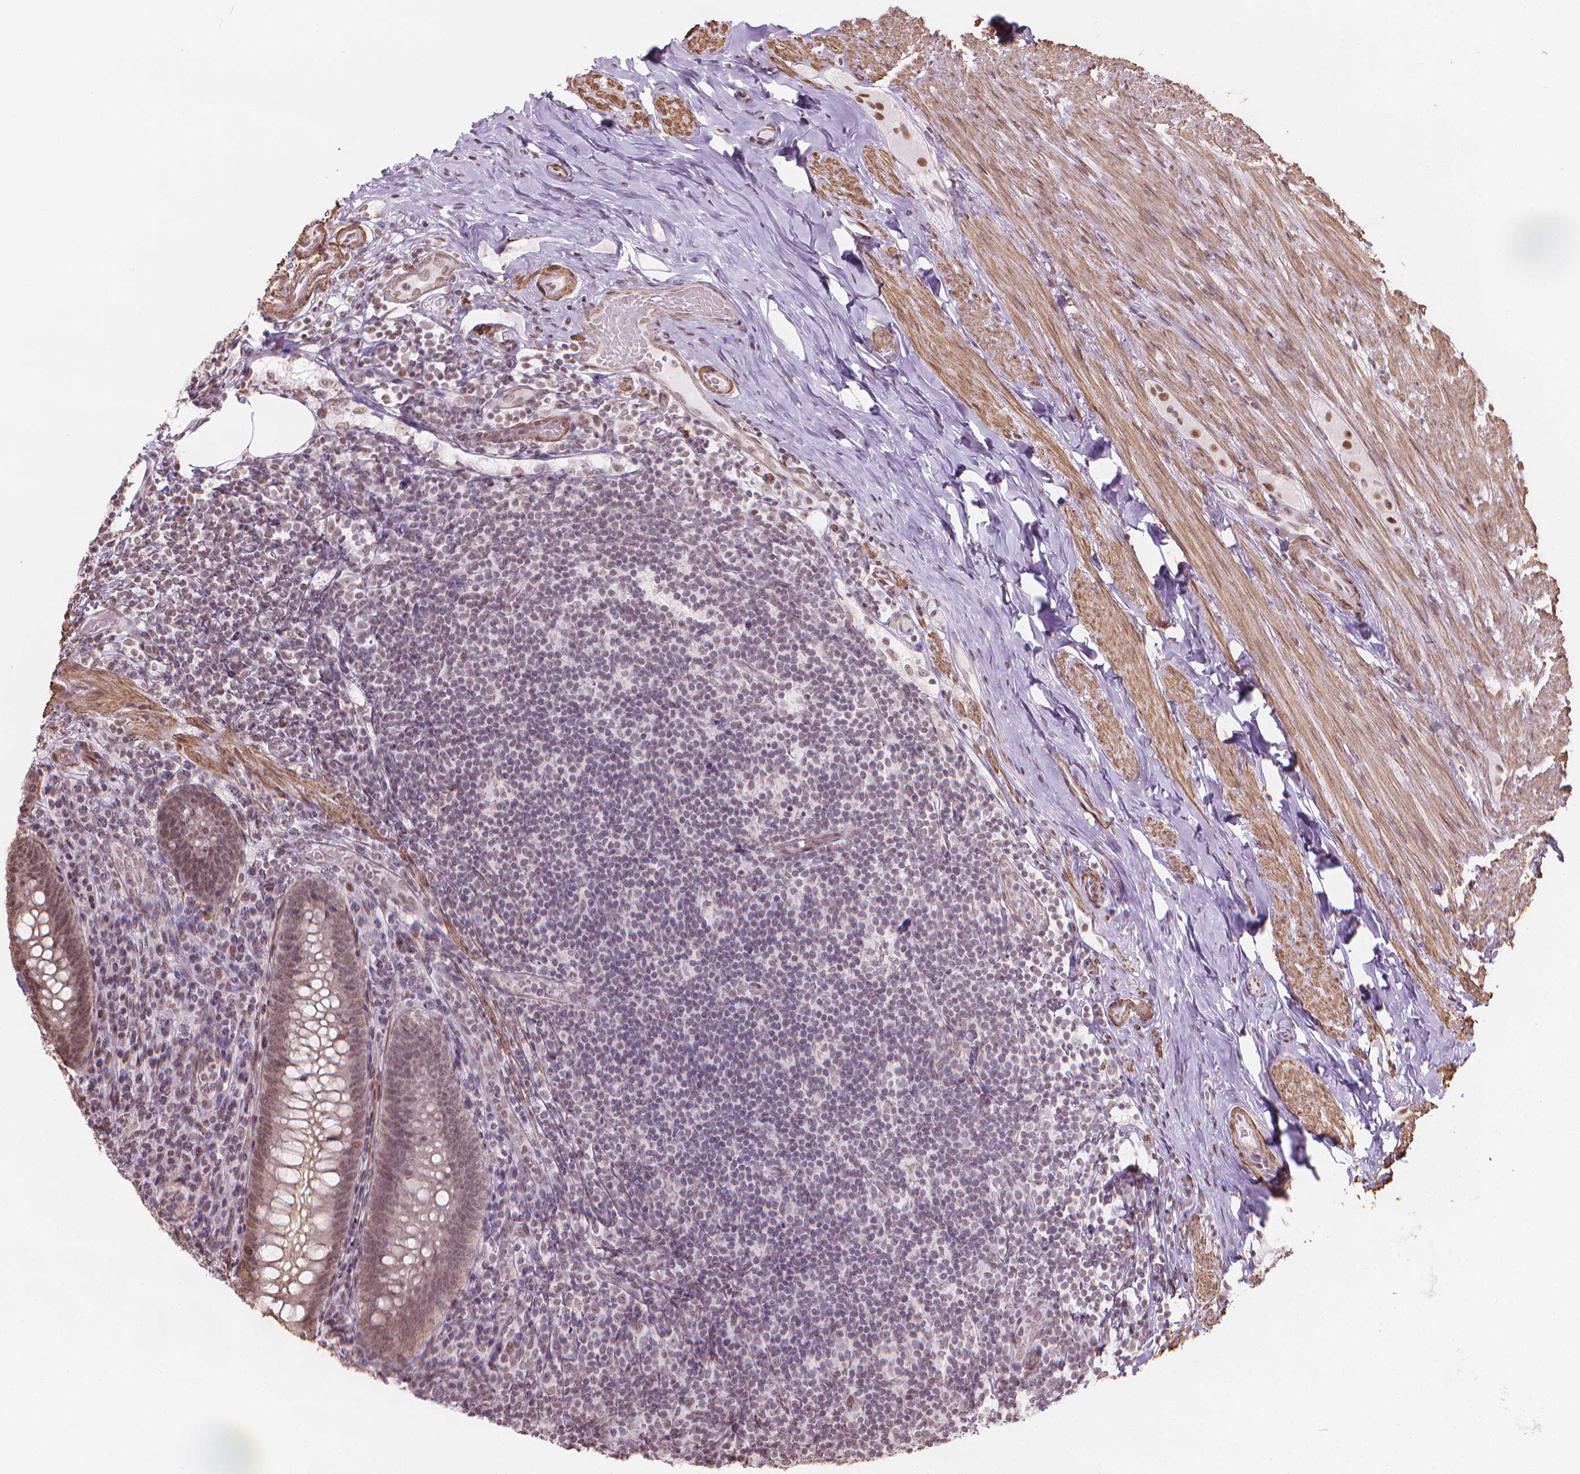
{"staining": {"intensity": "weak", "quantity": ">75%", "location": "cytoplasmic/membranous,nuclear"}, "tissue": "appendix", "cell_type": "Glandular cells", "image_type": "normal", "snomed": [{"axis": "morphology", "description": "Normal tissue, NOS"}, {"axis": "topography", "description": "Appendix"}], "caption": "Immunohistochemical staining of benign human appendix shows >75% levels of weak cytoplasmic/membranous,nuclear protein staining in approximately >75% of glandular cells. (DAB = brown stain, brightfield microscopy at high magnification).", "gene": "HOXD4", "patient": {"sex": "male", "age": 47}}